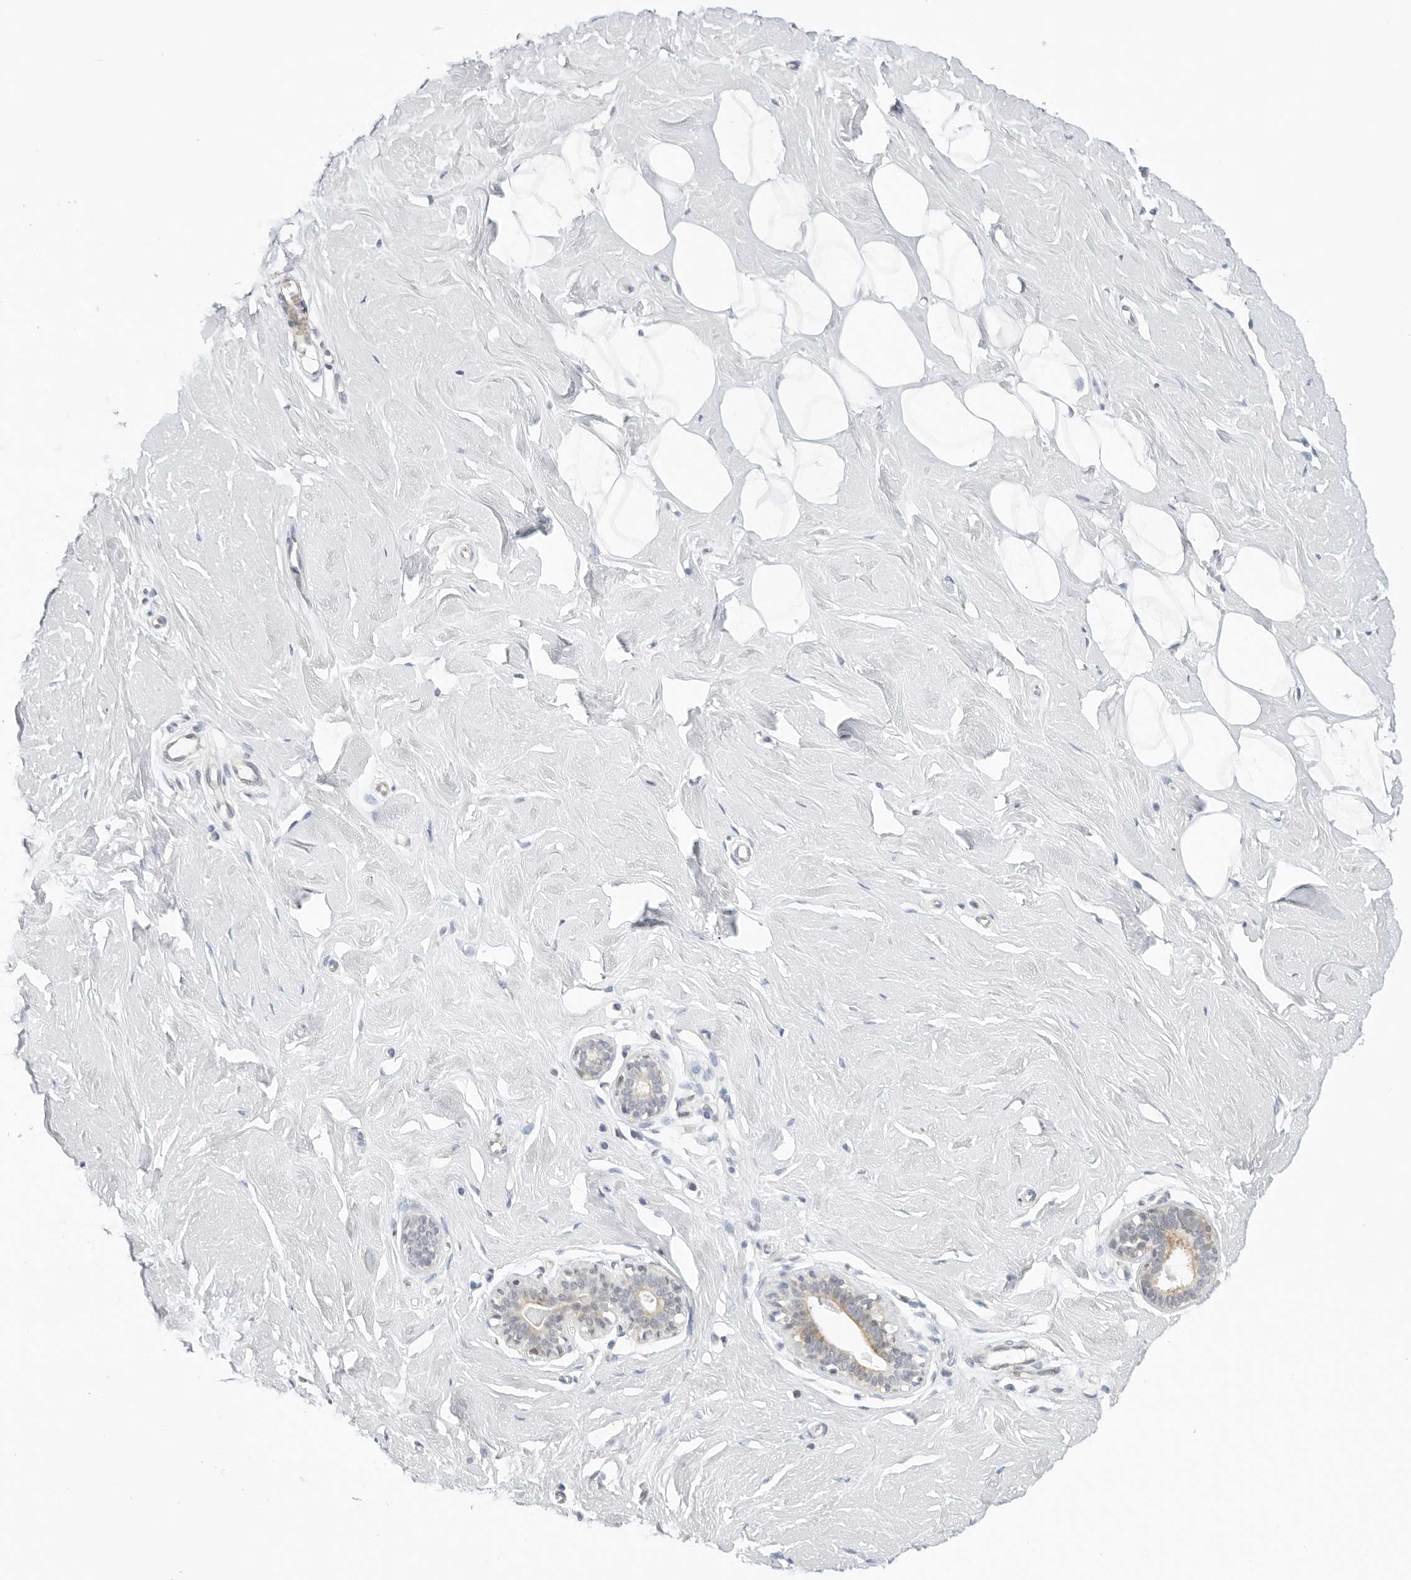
{"staining": {"intensity": "negative", "quantity": "none", "location": "none"}, "tissue": "breast", "cell_type": "Adipocytes", "image_type": "normal", "snomed": [{"axis": "morphology", "description": "Normal tissue, NOS"}, {"axis": "topography", "description": "Breast"}], "caption": "A high-resolution image shows immunohistochemistry staining of normal breast, which demonstrates no significant staining in adipocytes.", "gene": "OSCP1", "patient": {"sex": "female", "age": 23}}